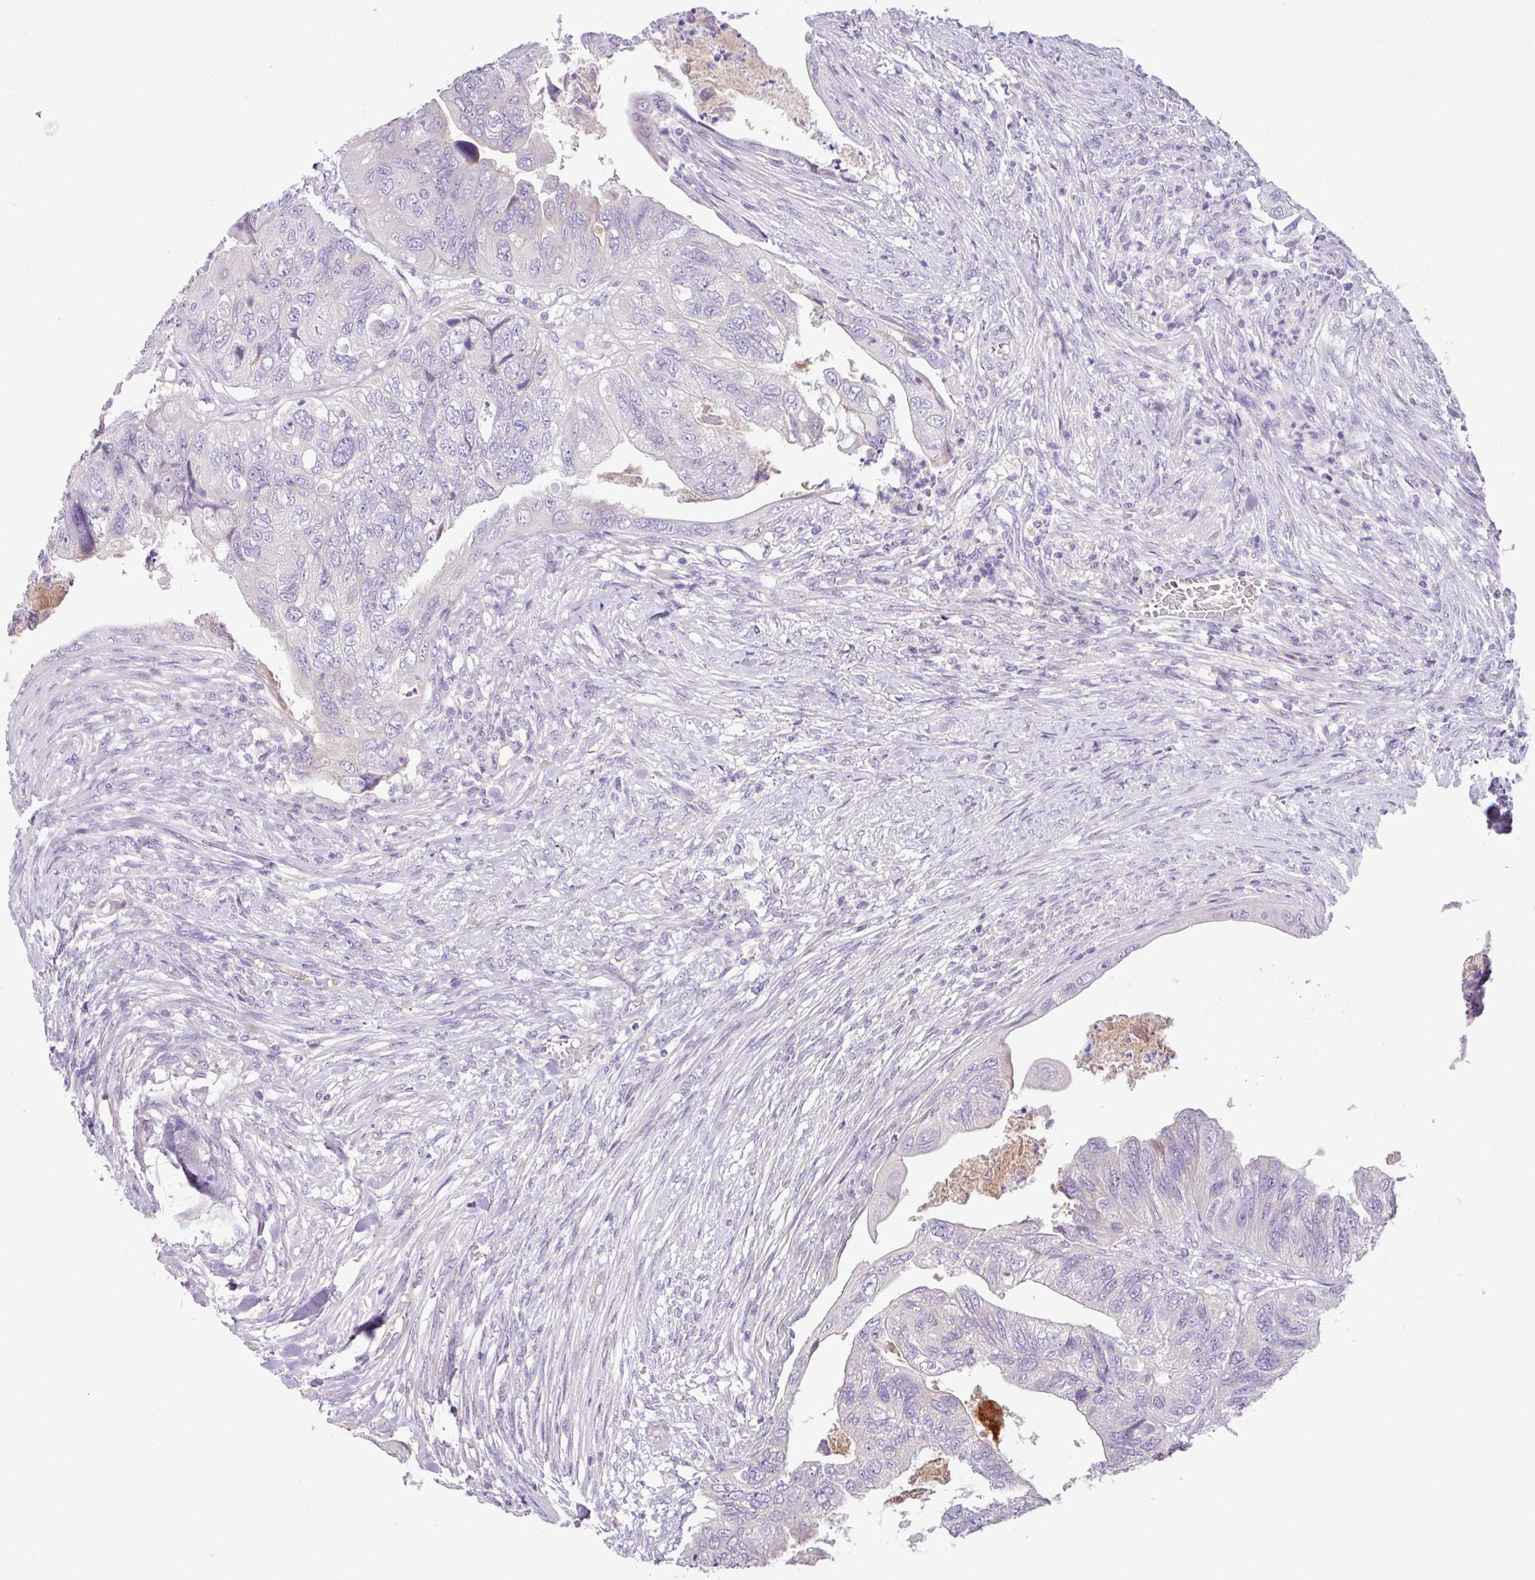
{"staining": {"intensity": "negative", "quantity": "none", "location": "none"}, "tissue": "colorectal cancer", "cell_type": "Tumor cells", "image_type": "cancer", "snomed": [{"axis": "morphology", "description": "Adenocarcinoma, NOS"}, {"axis": "topography", "description": "Rectum"}], "caption": "Immunohistochemistry micrograph of colorectal cancer (adenocarcinoma) stained for a protein (brown), which shows no expression in tumor cells. (Stains: DAB (3,3'-diaminobenzidine) immunohistochemistry (IHC) with hematoxylin counter stain, Microscopy: brightfield microscopy at high magnification).", "gene": "PIK3R5", "patient": {"sex": "male", "age": 63}}